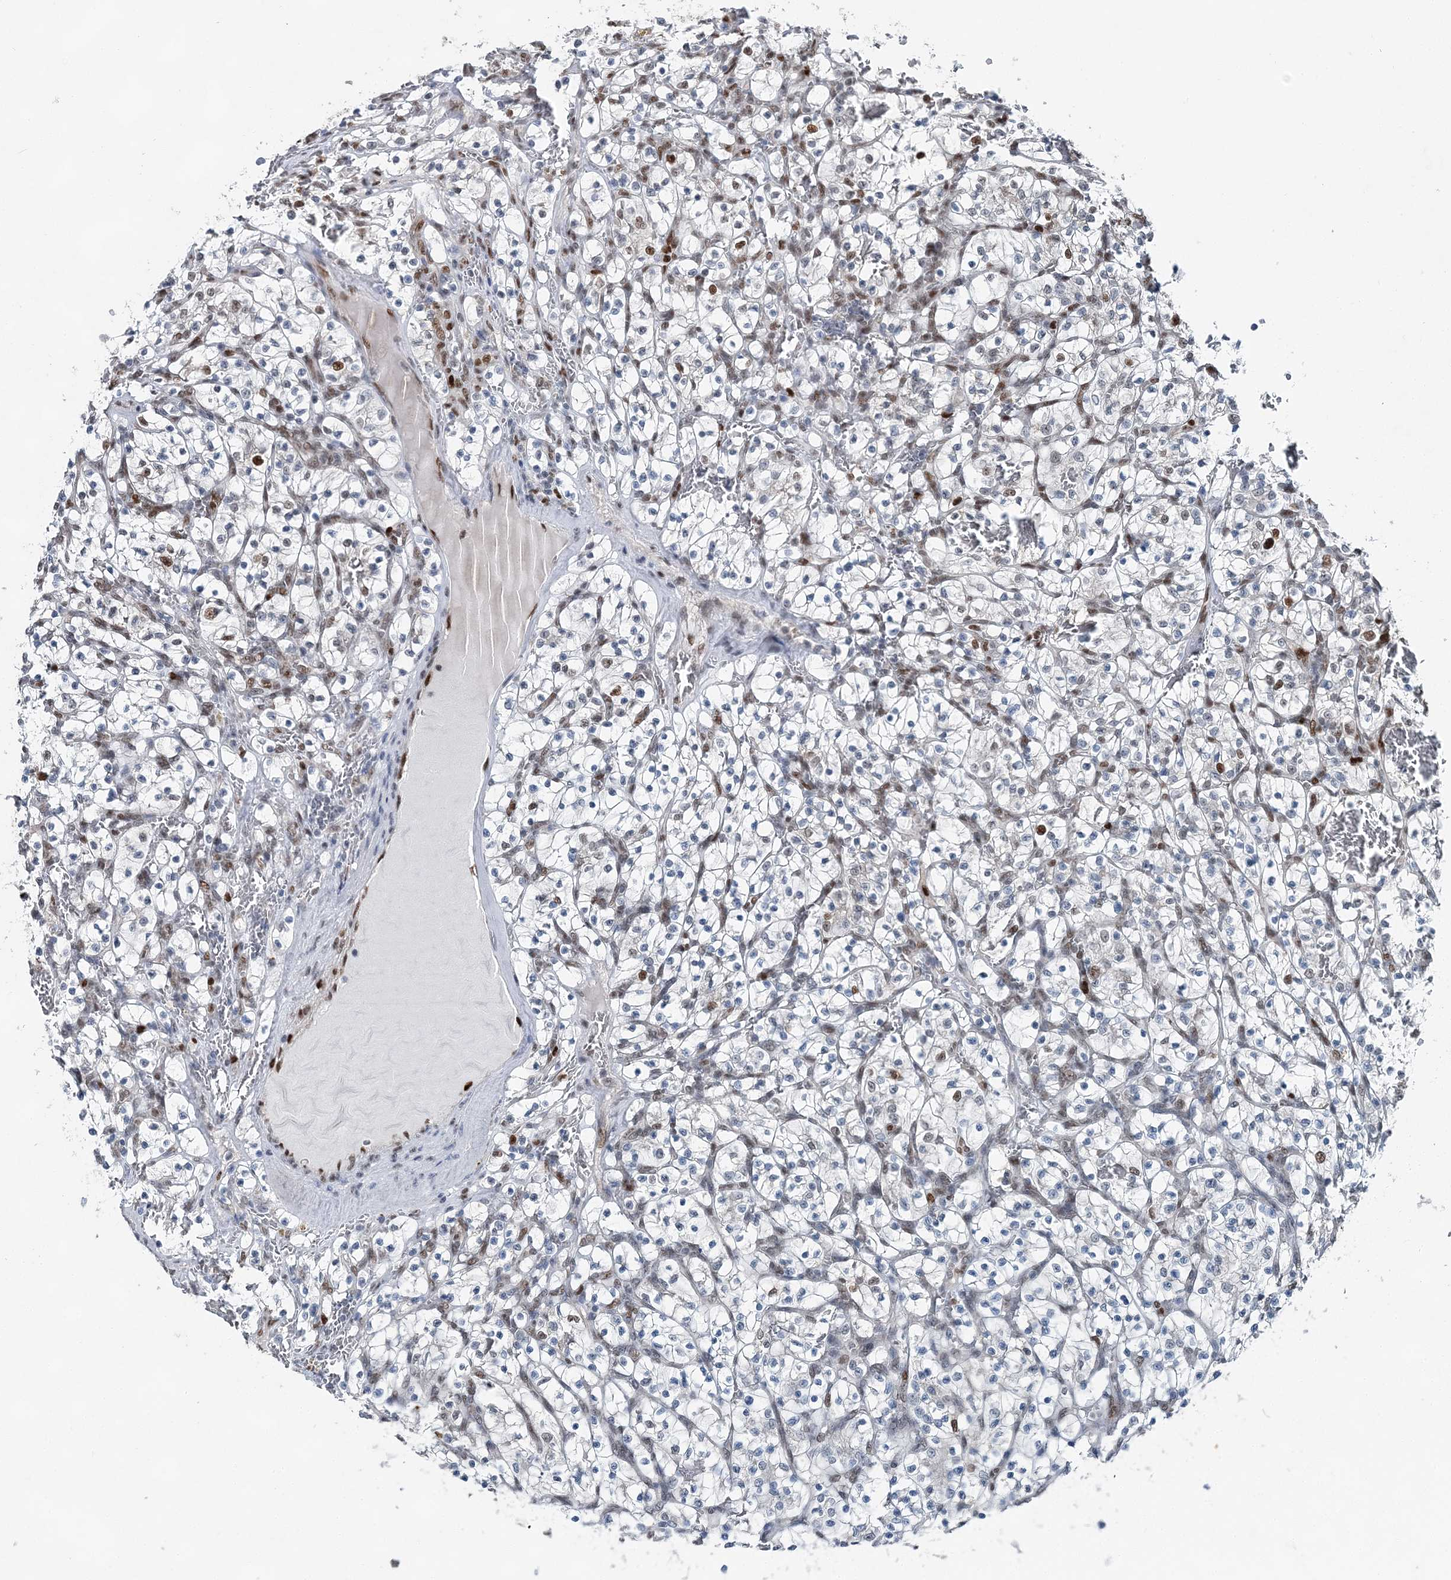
{"staining": {"intensity": "moderate", "quantity": "<25%", "location": "nuclear"}, "tissue": "renal cancer", "cell_type": "Tumor cells", "image_type": "cancer", "snomed": [{"axis": "morphology", "description": "Adenocarcinoma, NOS"}, {"axis": "topography", "description": "Kidney"}], "caption": "Immunohistochemistry of renal adenocarcinoma exhibits low levels of moderate nuclear expression in approximately <25% of tumor cells. The staining was performed using DAB (3,3'-diaminobenzidine), with brown indicating positive protein expression. Nuclei are stained blue with hematoxylin.", "gene": "HAT1", "patient": {"sex": "female", "age": 57}}